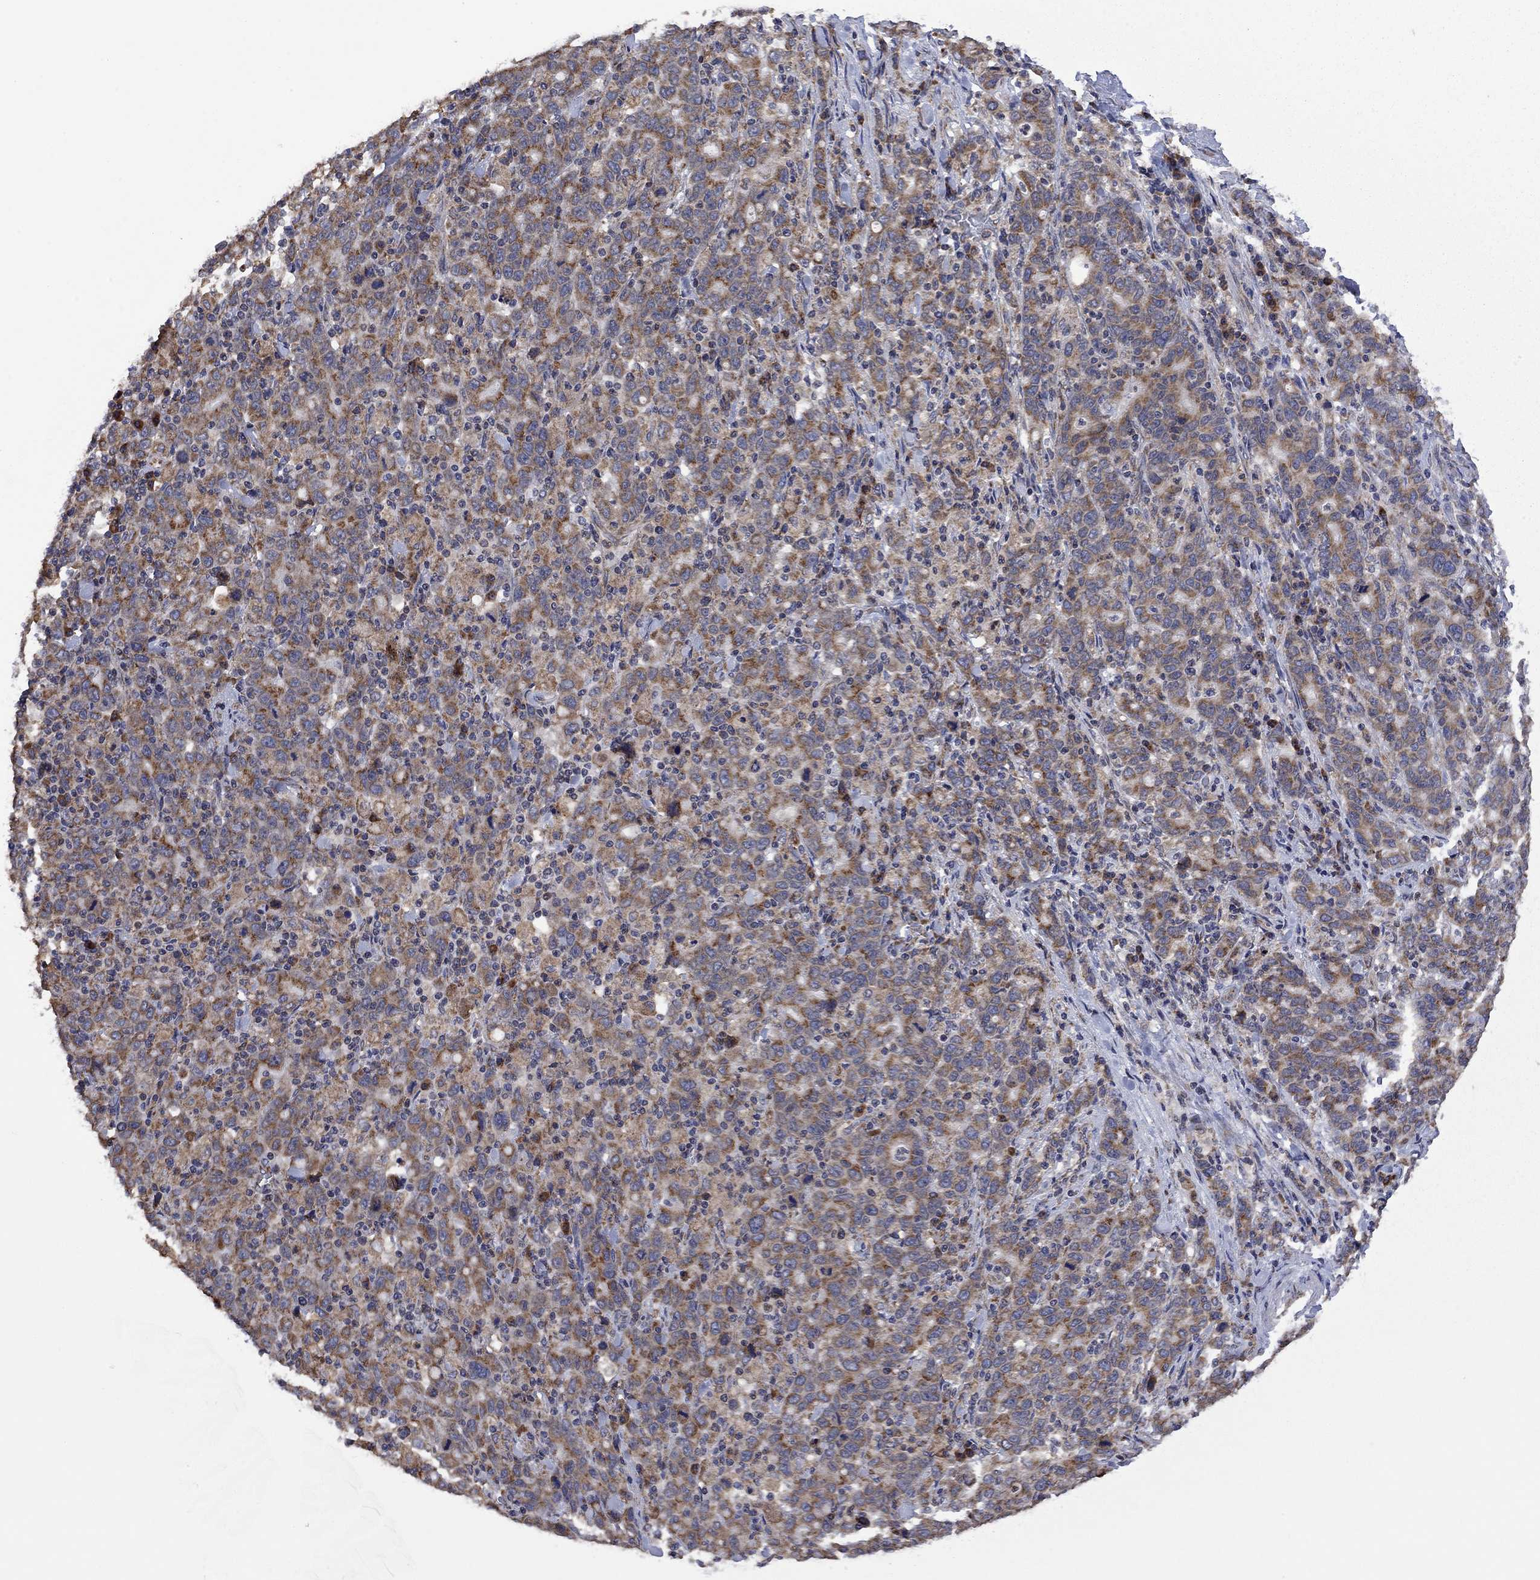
{"staining": {"intensity": "moderate", "quantity": ">75%", "location": "cytoplasmic/membranous"}, "tissue": "stomach cancer", "cell_type": "Tumor cells", "image_type": "cancer", "snomed": [{"axis": "morphology", "description": "Adenocarcinoma, NOS"}, {"axis": "topography", "description": "Stomach, upper"}], "caption": "Stomach adenocarcinoma was stained to show a protein in brown. There is medium levels of moderate cytoplasmic/membranous expression in approximately >75% of tumor cells.", "gene": "FURIN", "patient": {"sex": "male", "age": 69}}